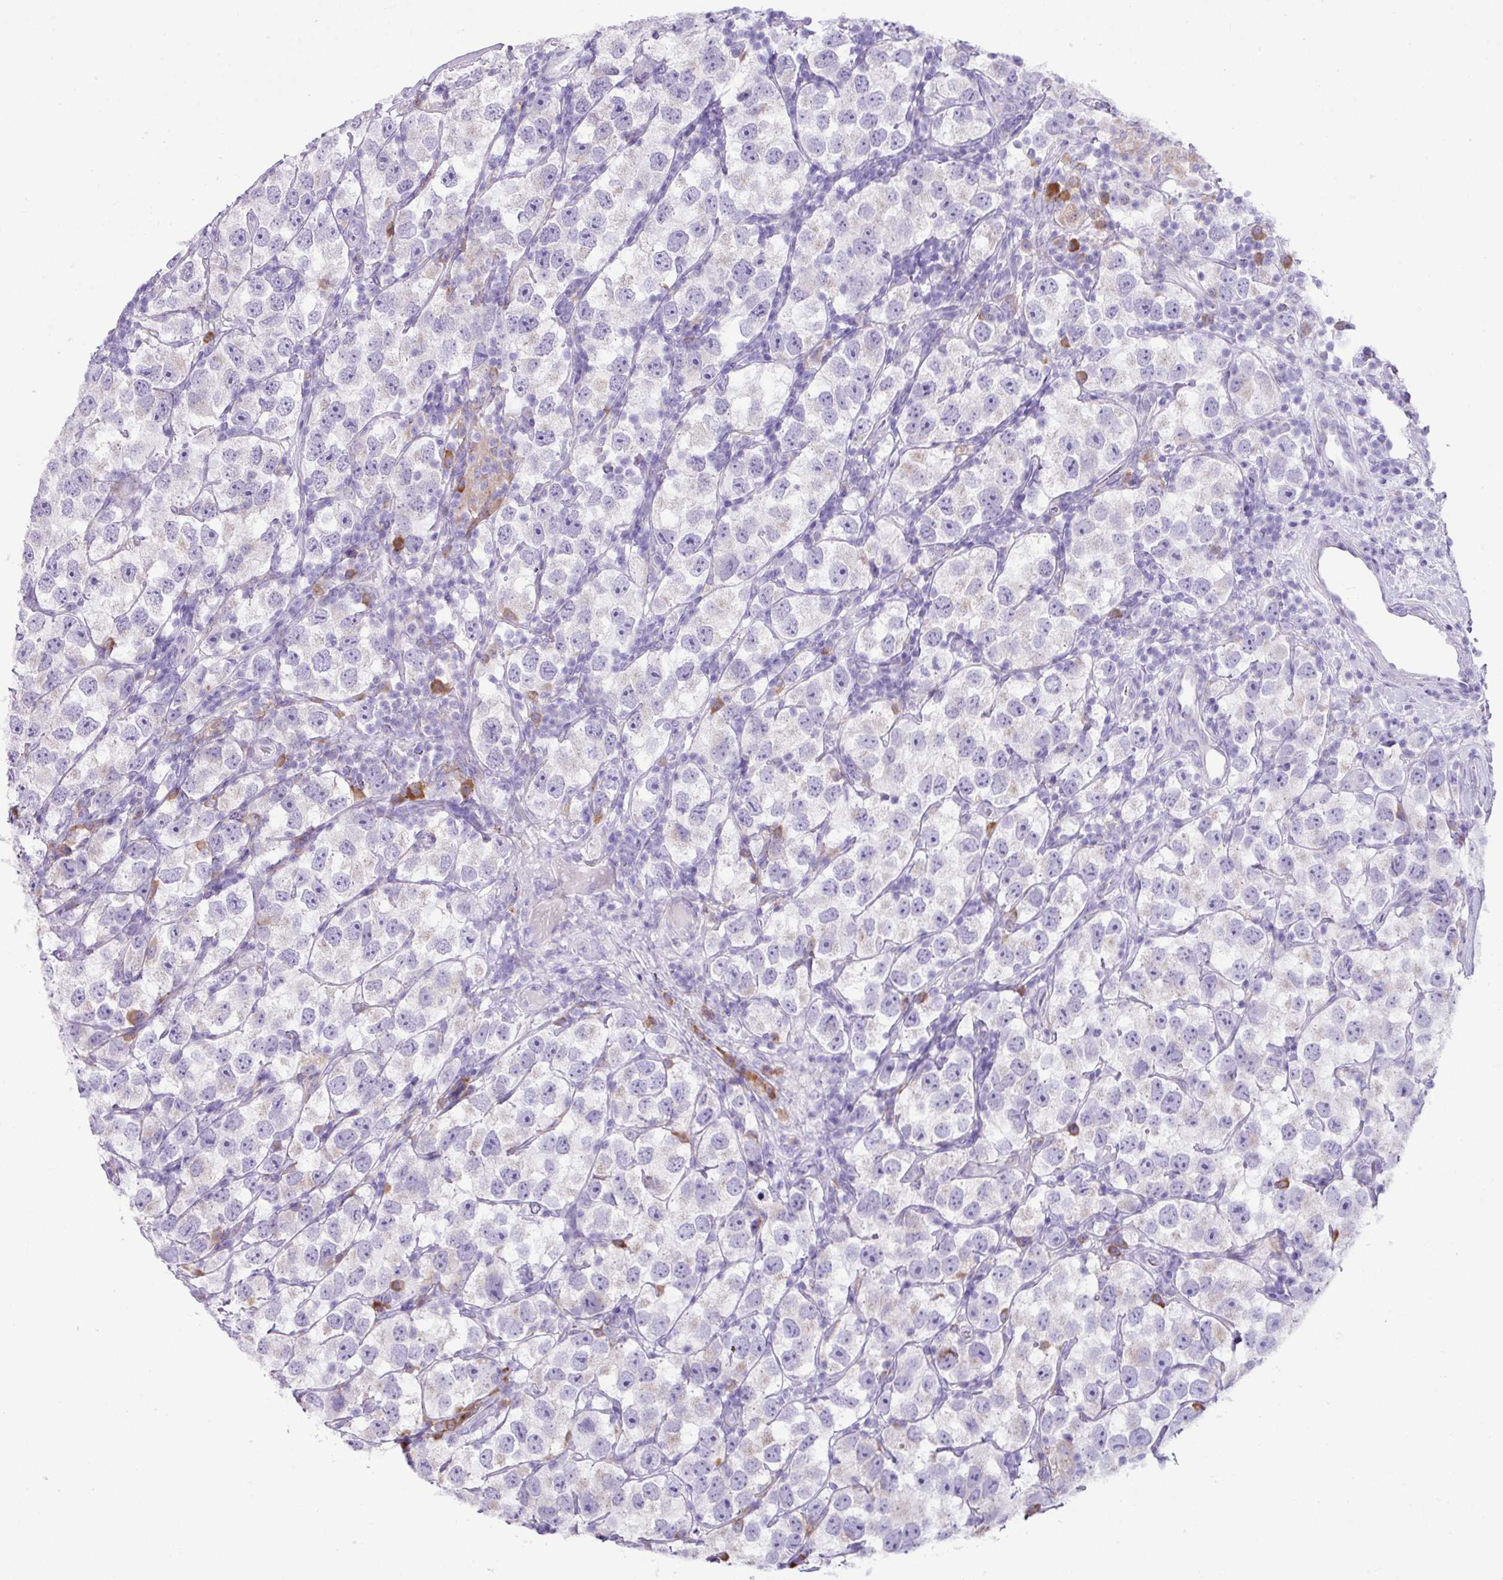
{"staining": {"intensity": "negative", "quantity": "none", "location": "none"}, "tissue": "testis cancer", "cell_type": "Tumor cells", "image_type": "cancer", "snomed": [{"axis": "morphology", "description": "Seminoma, NOS"}, {"axis": "topography", "description": "Testis"}], "caption": "Immunohistochemistry (IHC) of human testis cancer (seminoma) displays no positivity in tumor cells.", "gene": "RGS21", "patient": {"sex": "male", "age": 26}}